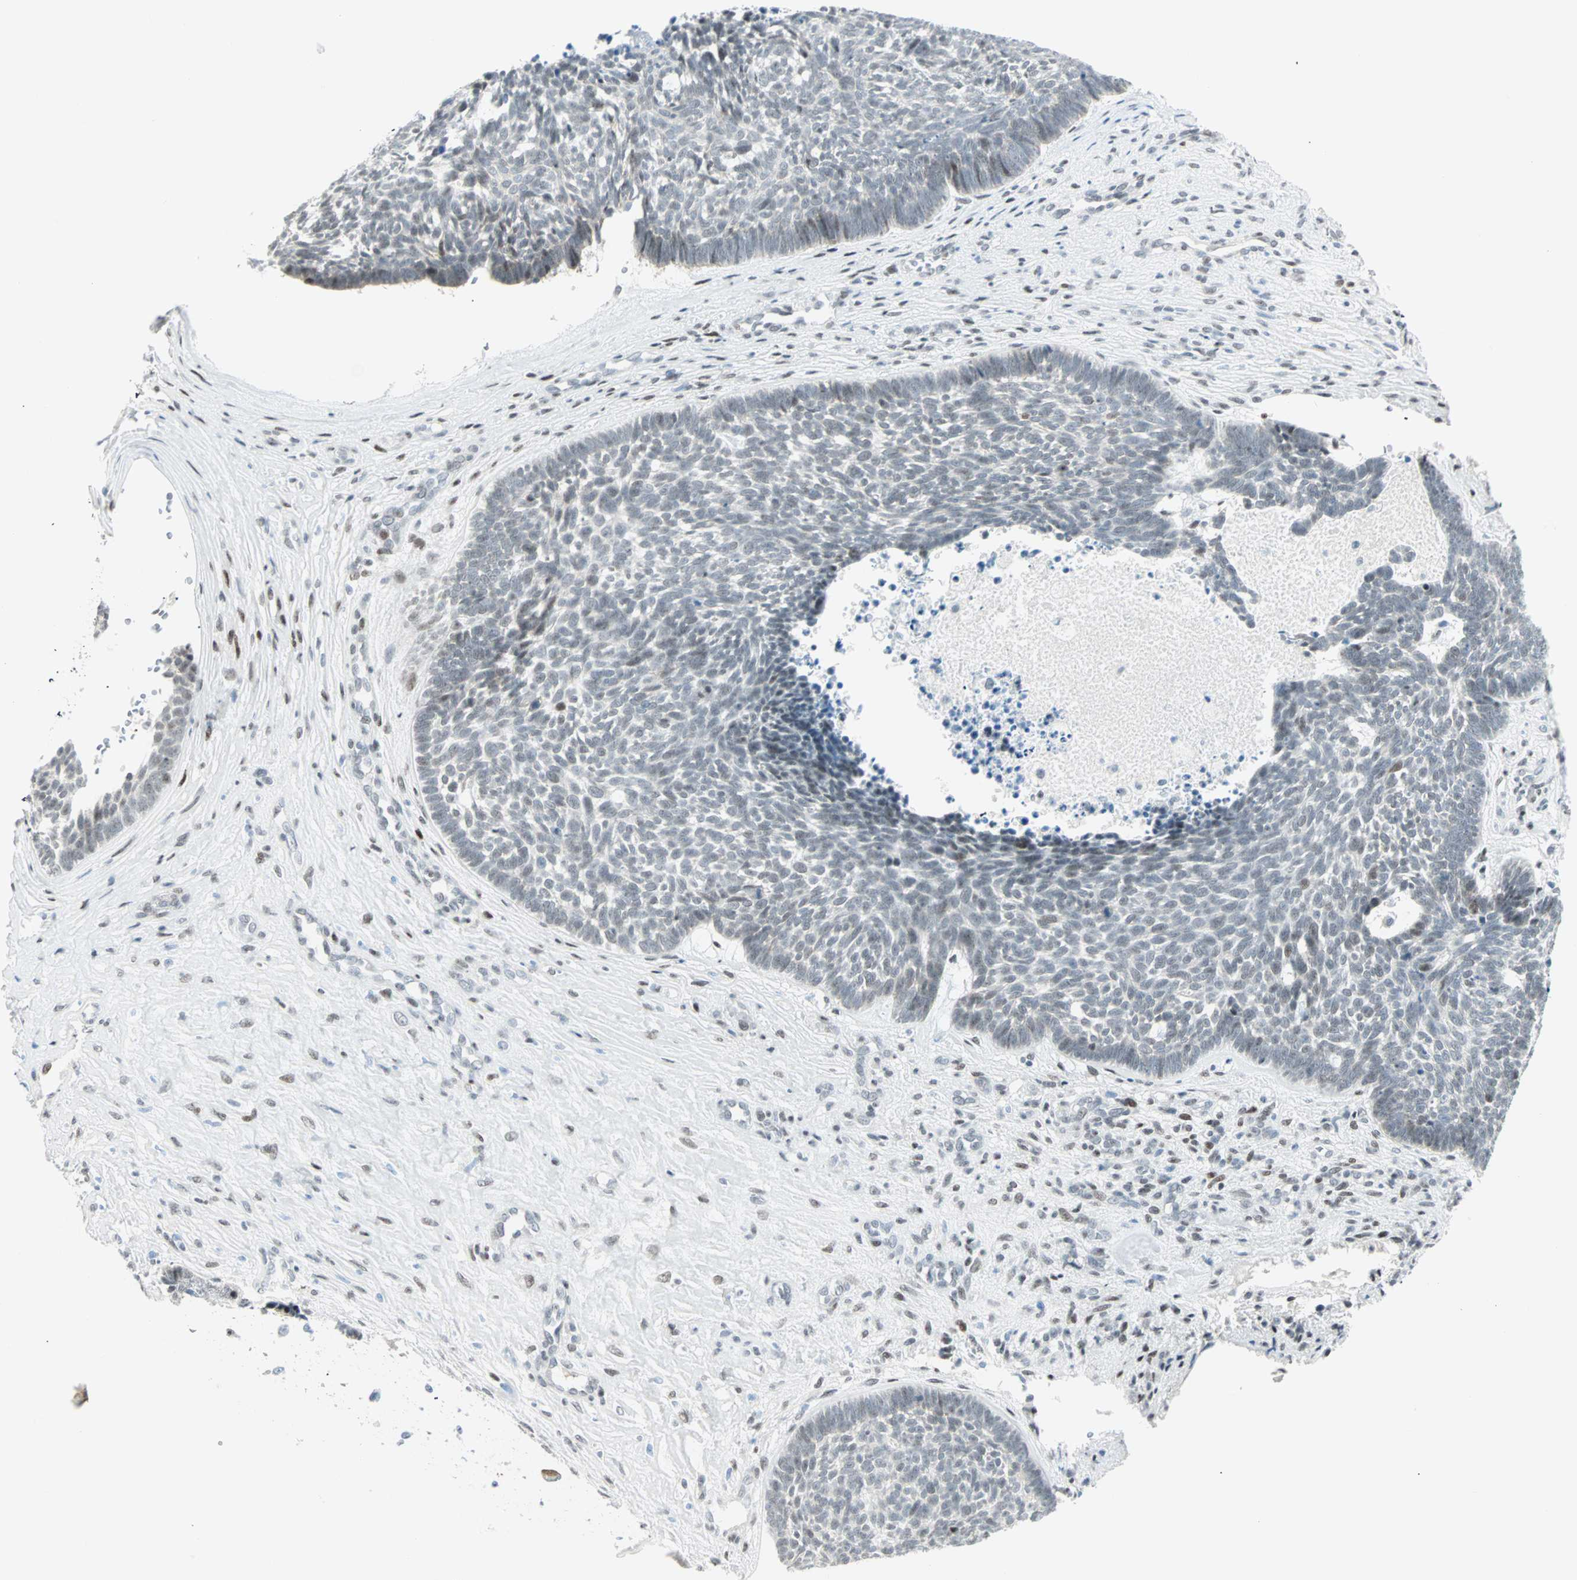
{"staining": {"intensity": "weak", "quantity": "<25%", "location": "nuclear"}, "tissue": "skin cancer", "cell_type": "Tumor cells", "image_type": "cancer", "snomed": [{"axis": "morphology", "description": "Basal cell carcinoma"}, {"axis": "topography", "description": "Skin"}], "caption": "Protein analysis of basal cell carcinoma (skin) shows no significant staining in tumor cells. (Stains: DAB immunohistochemistry (IHC) with hematoxylin counter stain, Microscopy: brightfield microscopy at high magnification).", "gene": "PKNOX1", "patient": {"sex": "male", "age": 84}}